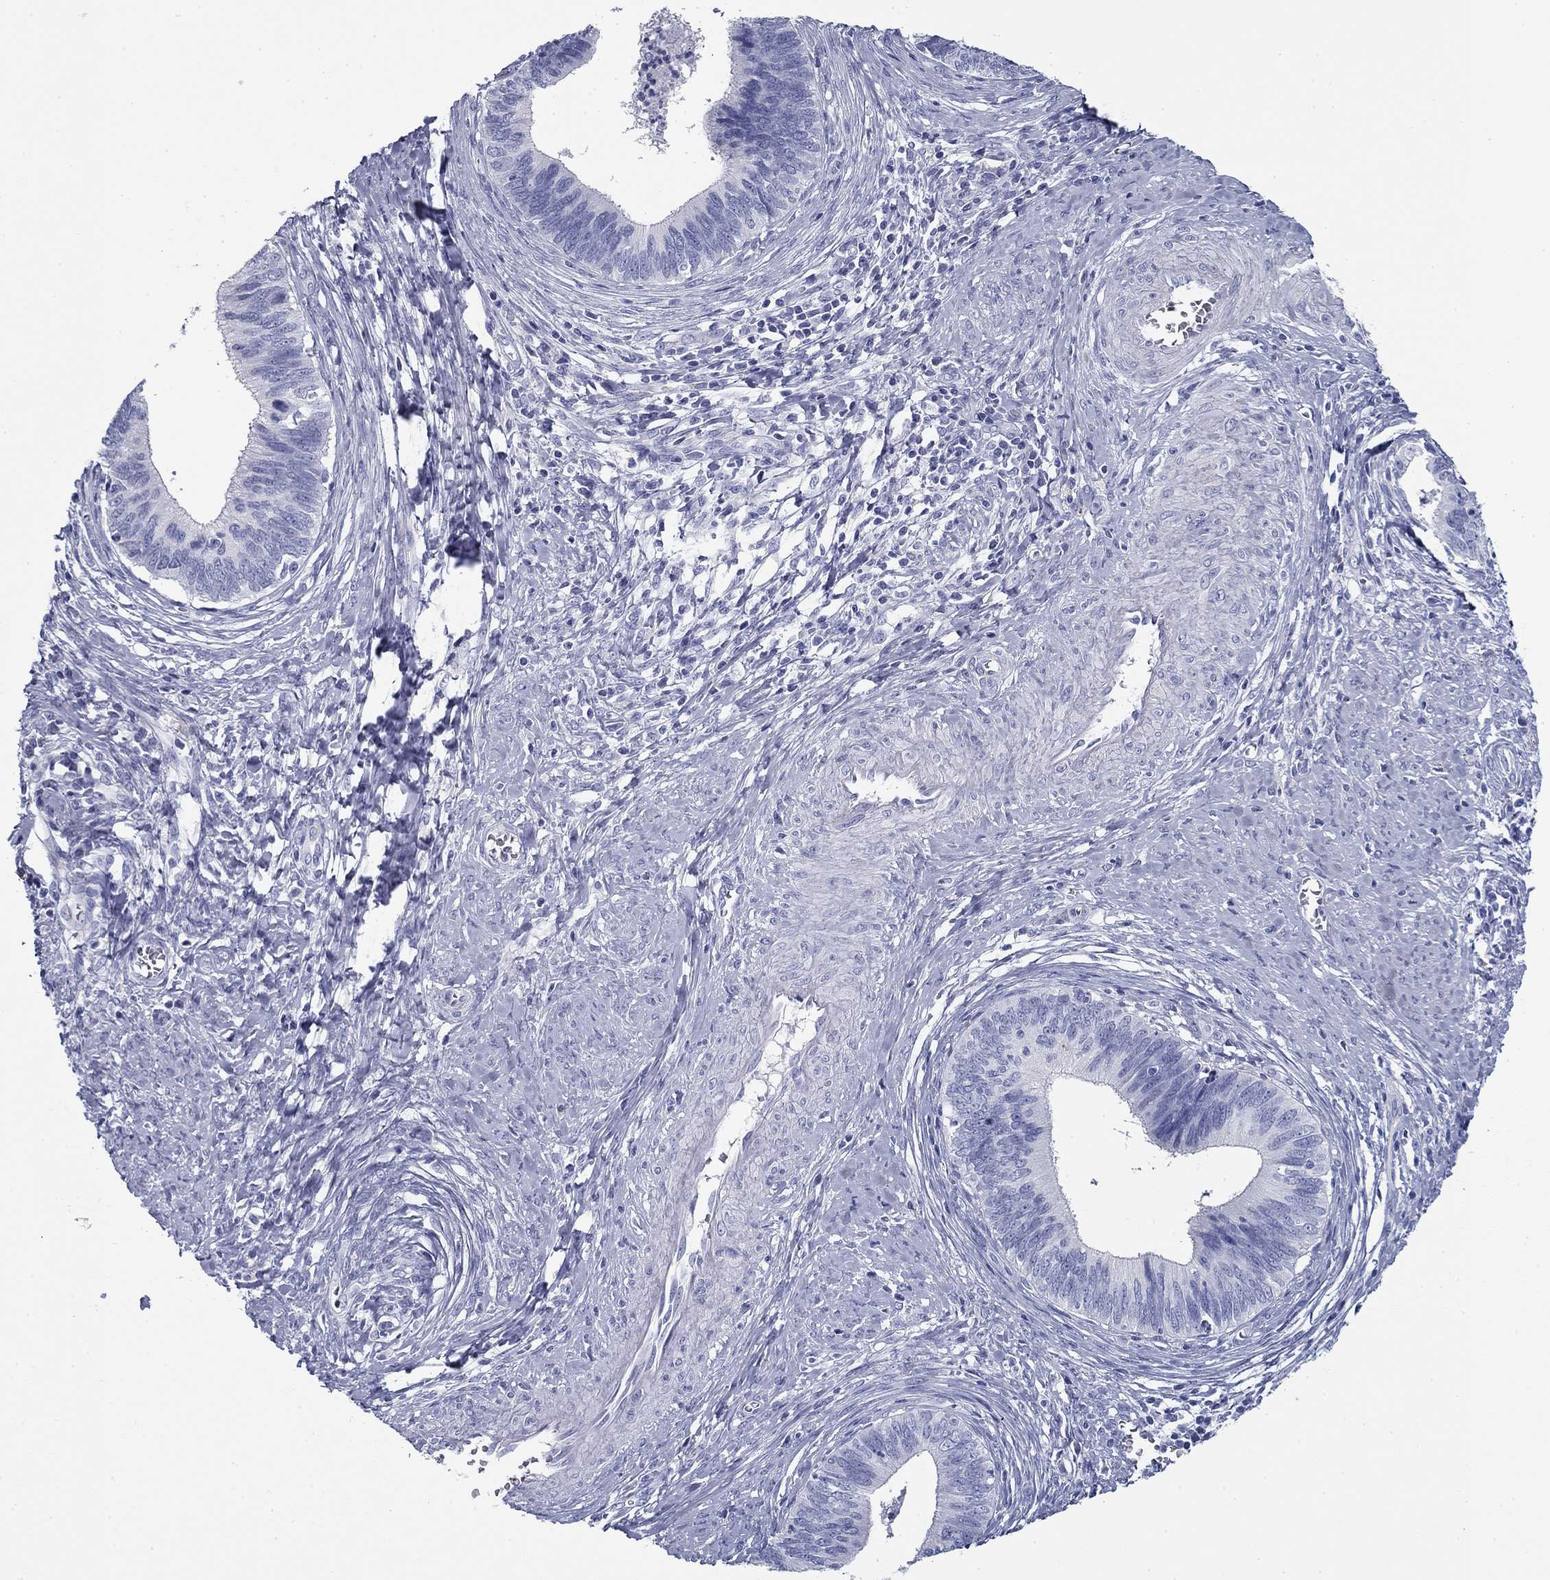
{"staining": {"intensity": "negative", "quantity": "none", "location": "none"}, "tissue": "cervical cancer", "cell_type": "Tumor cells", "image_type": "cancer", "snomed": [{"axis": "morphology", "description": "Adenocarcinoma, NOS"}, {"axis": "topography", "description": "Cervix"}], "caption": "A histopathology image of human cervical cancer (adenocarcinoma) is negative for staining in tumor cells.", "gene": "ZP2", "patient": {"sex": "female", "age": 42}}